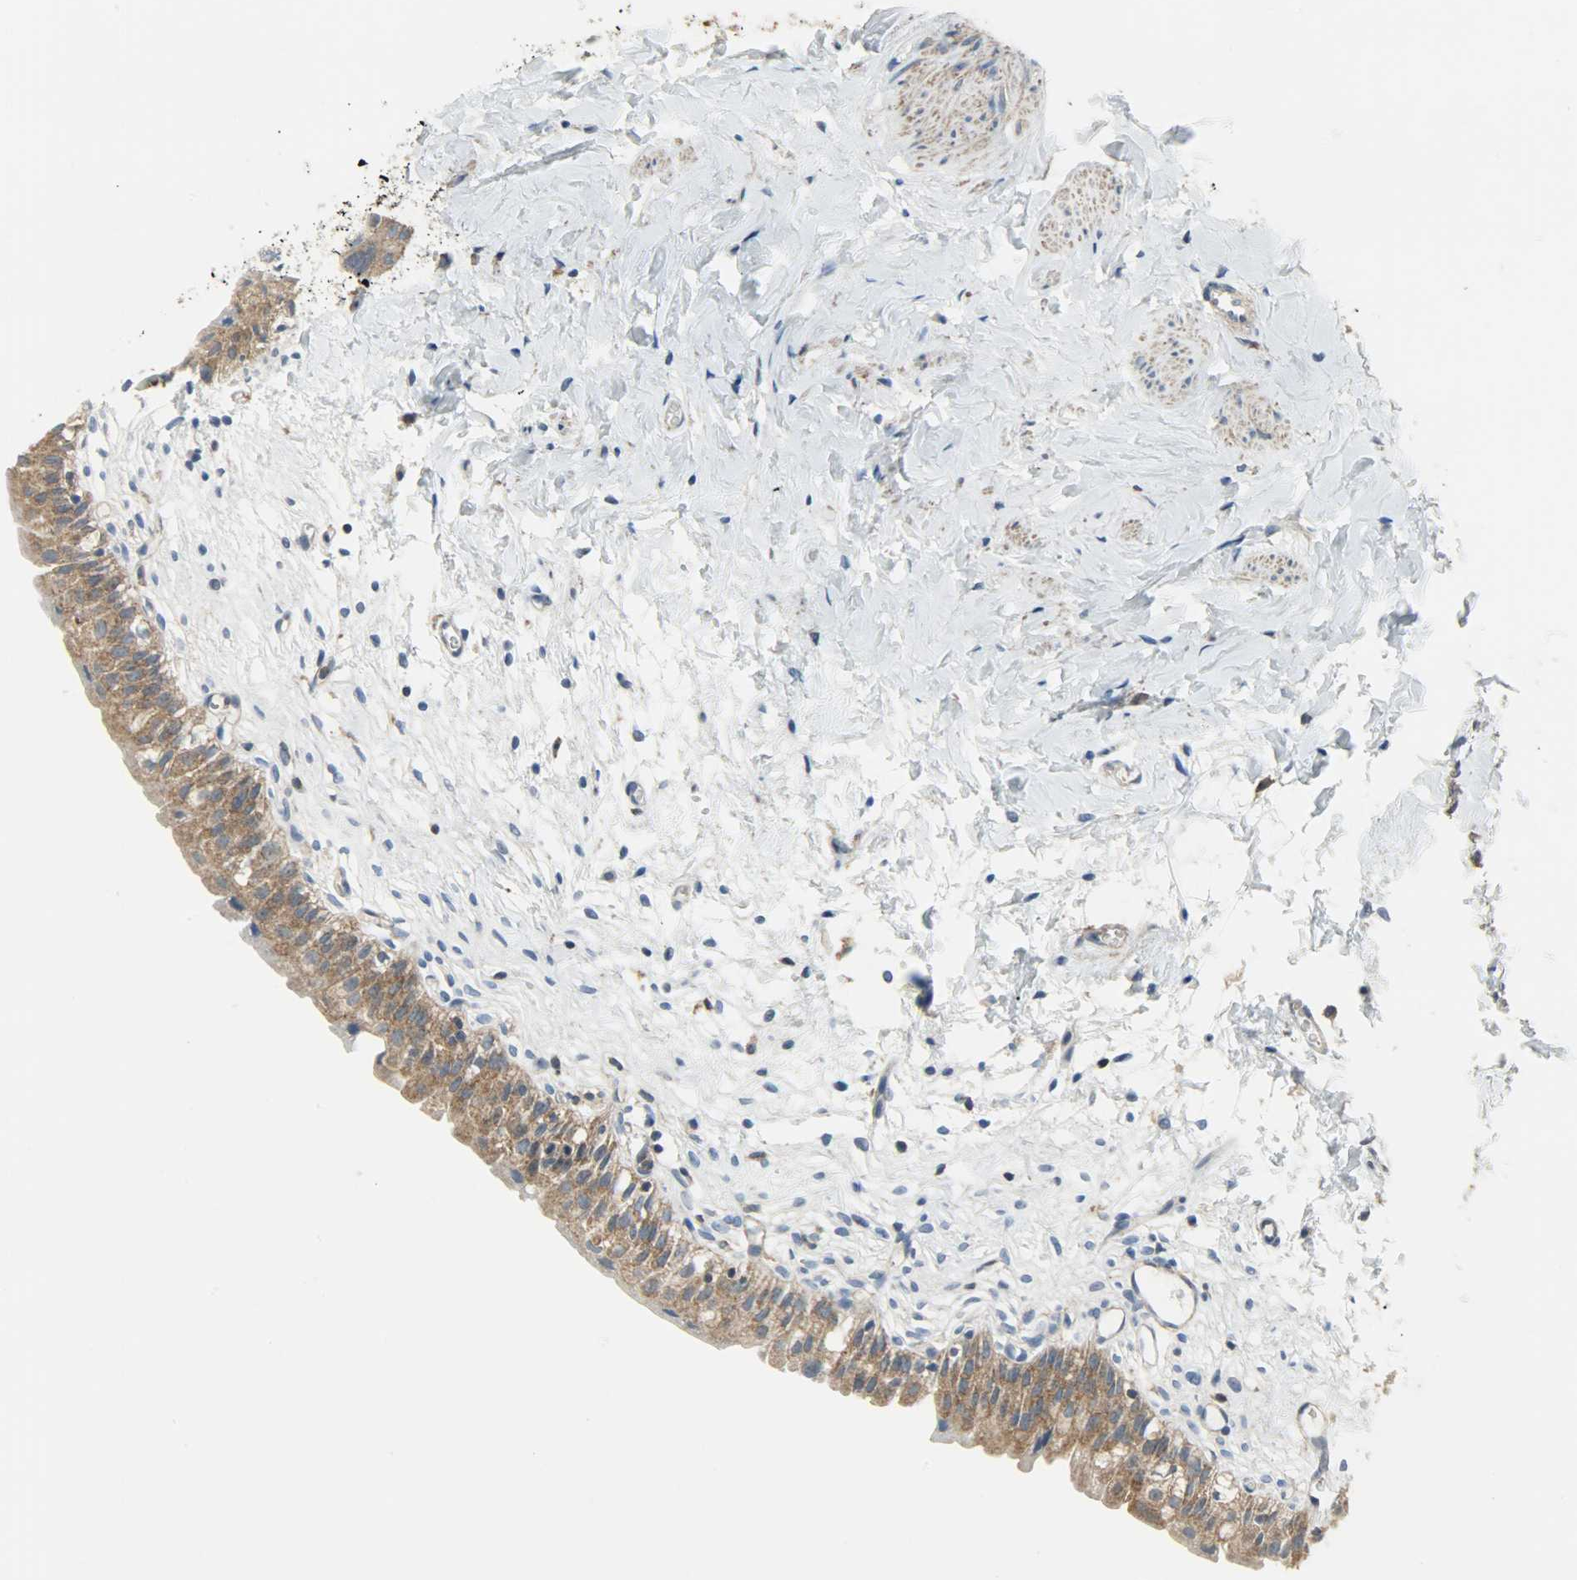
{"staining": {"intensity": "strong", "quantity": ">75%", "location": "cytoplasmic/membranous"}, "tissue": "urinary bladder", "cell_type": "Urothelial cells", "image_type": "normal", "snomed": [{"axis": "morphology", "description": "Normal tissue, NOS"}, {"axis": "topography", "description": "Urinary bladder"}], "caption": "Protein expression analysis of normal urinary bladder reveals strong cytoplasmic/membranous positivity in approximately >75% of urothelial cells.", "gene": "DNAJA4", "patient": {"sex": "female", "age": 80}}